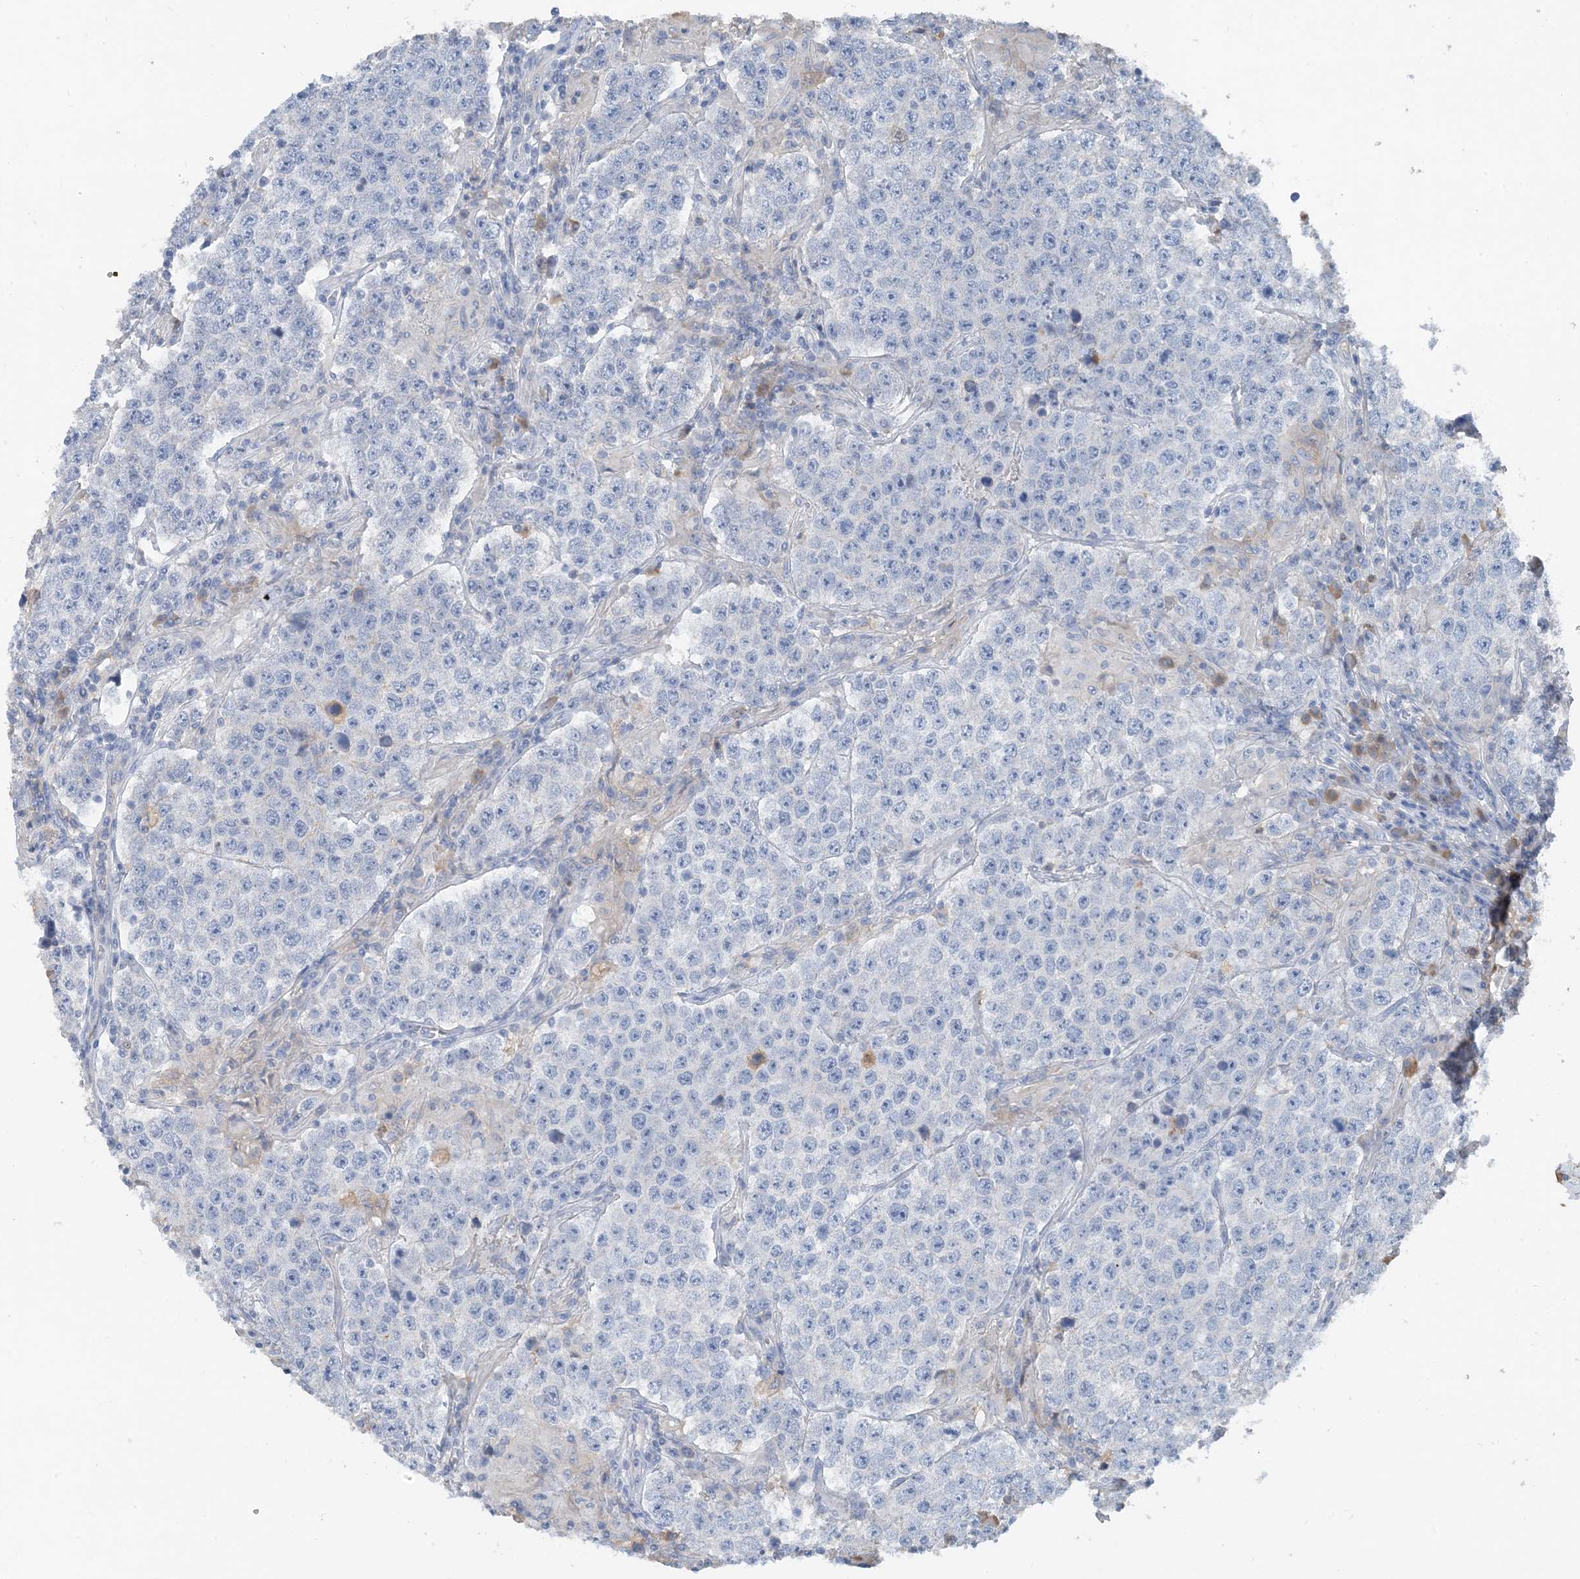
{"staining": {"intensity": "negative", "quantity": "none", "location": "none"}, "tissue": "testis cancer", "cell_type": "Tumor cells", "image_type": "cancer", "snomed": [{"axis": "morphology", "description": "Normal tissue, NOS"}, {"axis": "morphology", "description": "Urothelial carcinoma, High grade"}, {"axis": "morphology", "description": "Seminoma, NOS"}, {"axis": "morphology", "description": "Carcinoma, Embryonal, NOS"}, {"axis": "topography", "description": "Urinary bladder"}, {"axis": "topography", "description": "Testis"}], "caption": "A high-resolution histopathology image shows immunohistochemistry staining of testis cancer (embryonal carcinoma), which exhibits no significant expression in tumor cells. (DAB (3,3'-diaminobenzidine) immunohistochemistry (IHC) with hematoxylin counter stain).", "gene": "CTRL", "patient": {"sex": "male", "age": 41}}